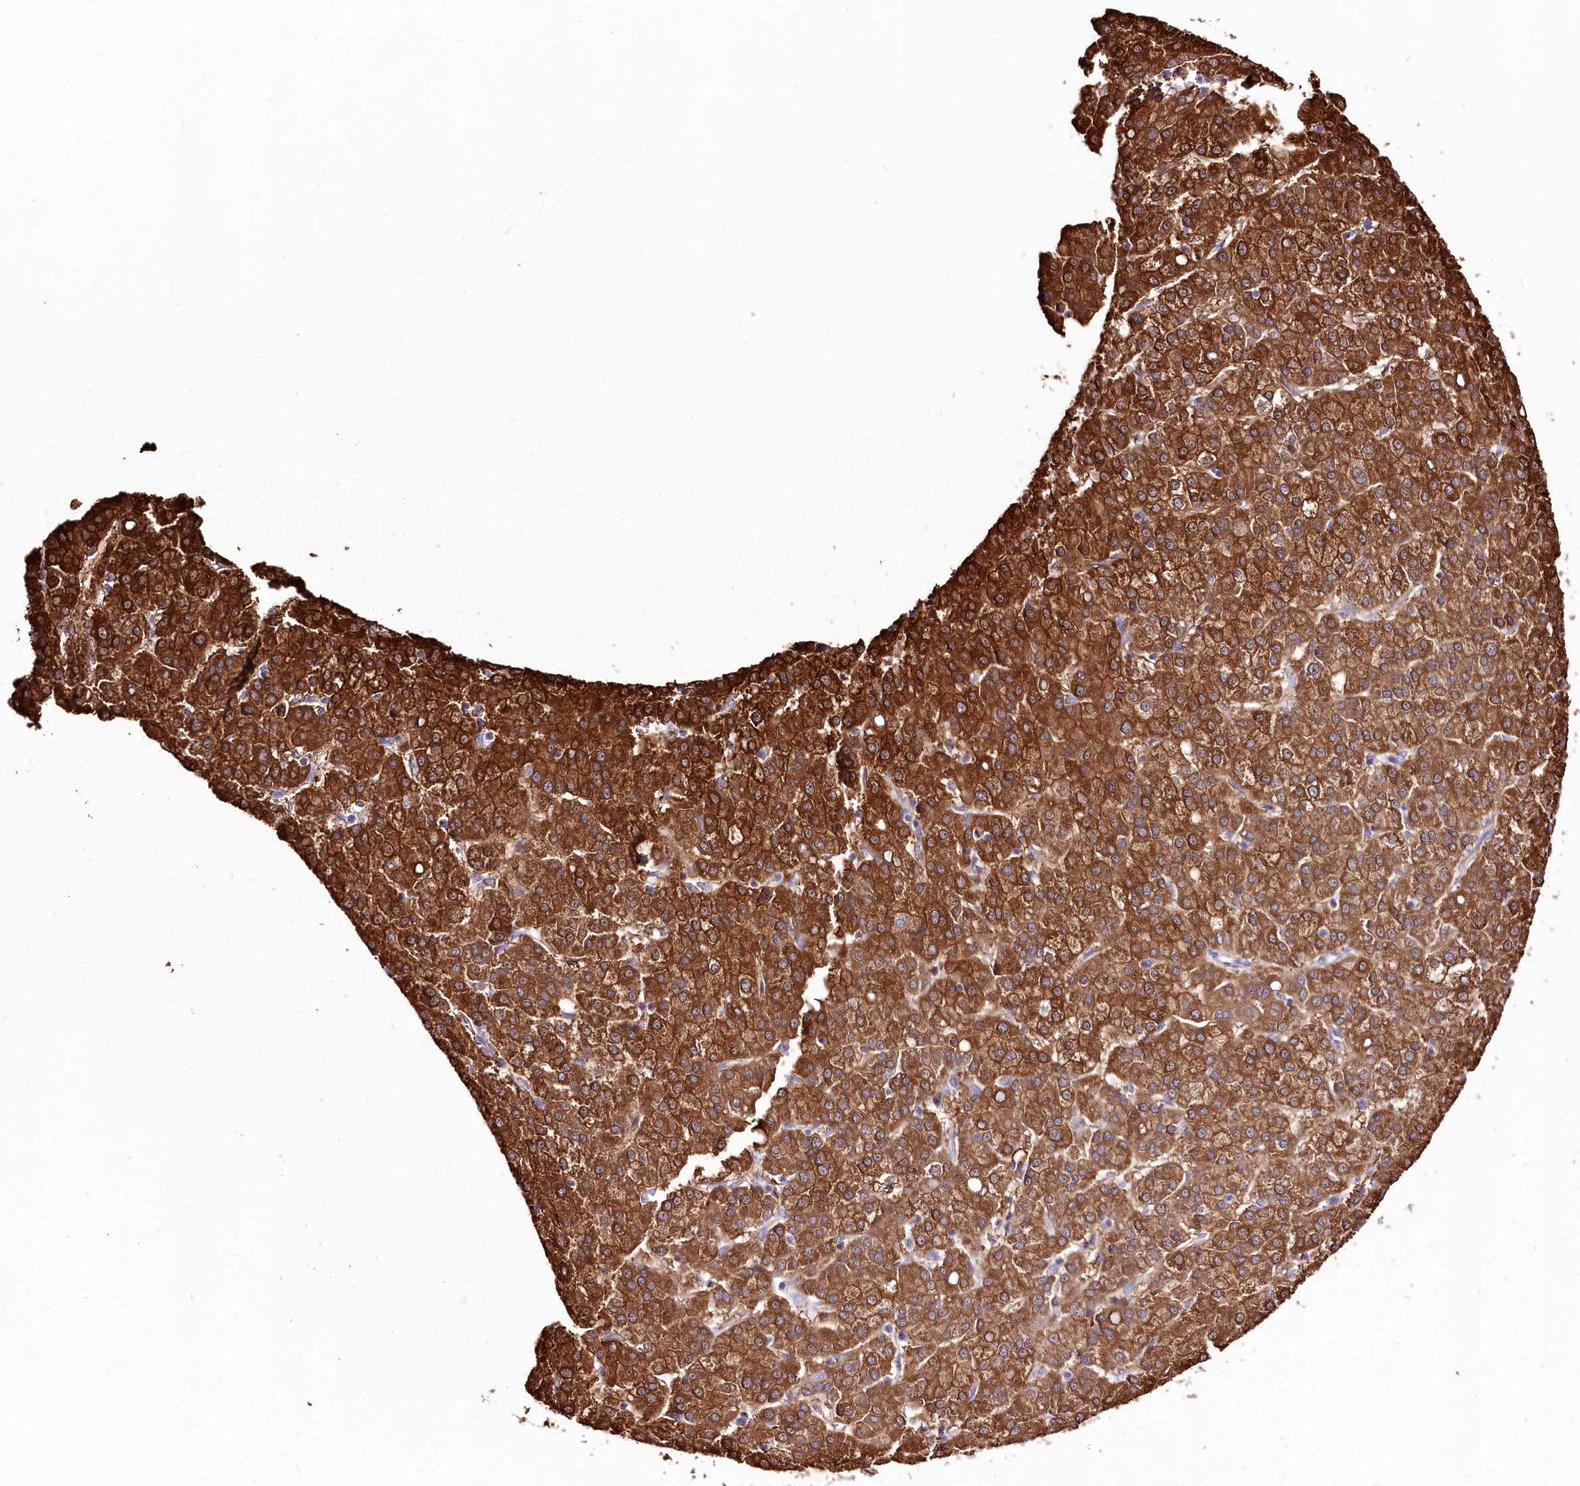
{"staining": {"intensity": "strong", "quantity": ">75%", "location": "cytoplasmic/membranous"}, "tissue": "liver cancer", "cell_type": "Tumor cells", "image_type": "cancer", "snomed": [{"axis": "morphology", "description": "Carcinoma, Hepatocellular, NOS"}, {"axis": "topography", "description": "Liver"}], "caption": "This is a photomicrograph of immunohistochemistry (IHC) staining of liver hepatocellular carcinoma, which shows strong staining in the cytoplasmic/membranous of tumor cells.", "gene": "UGP2", "patient": {"sex": "female", "age": 58}}